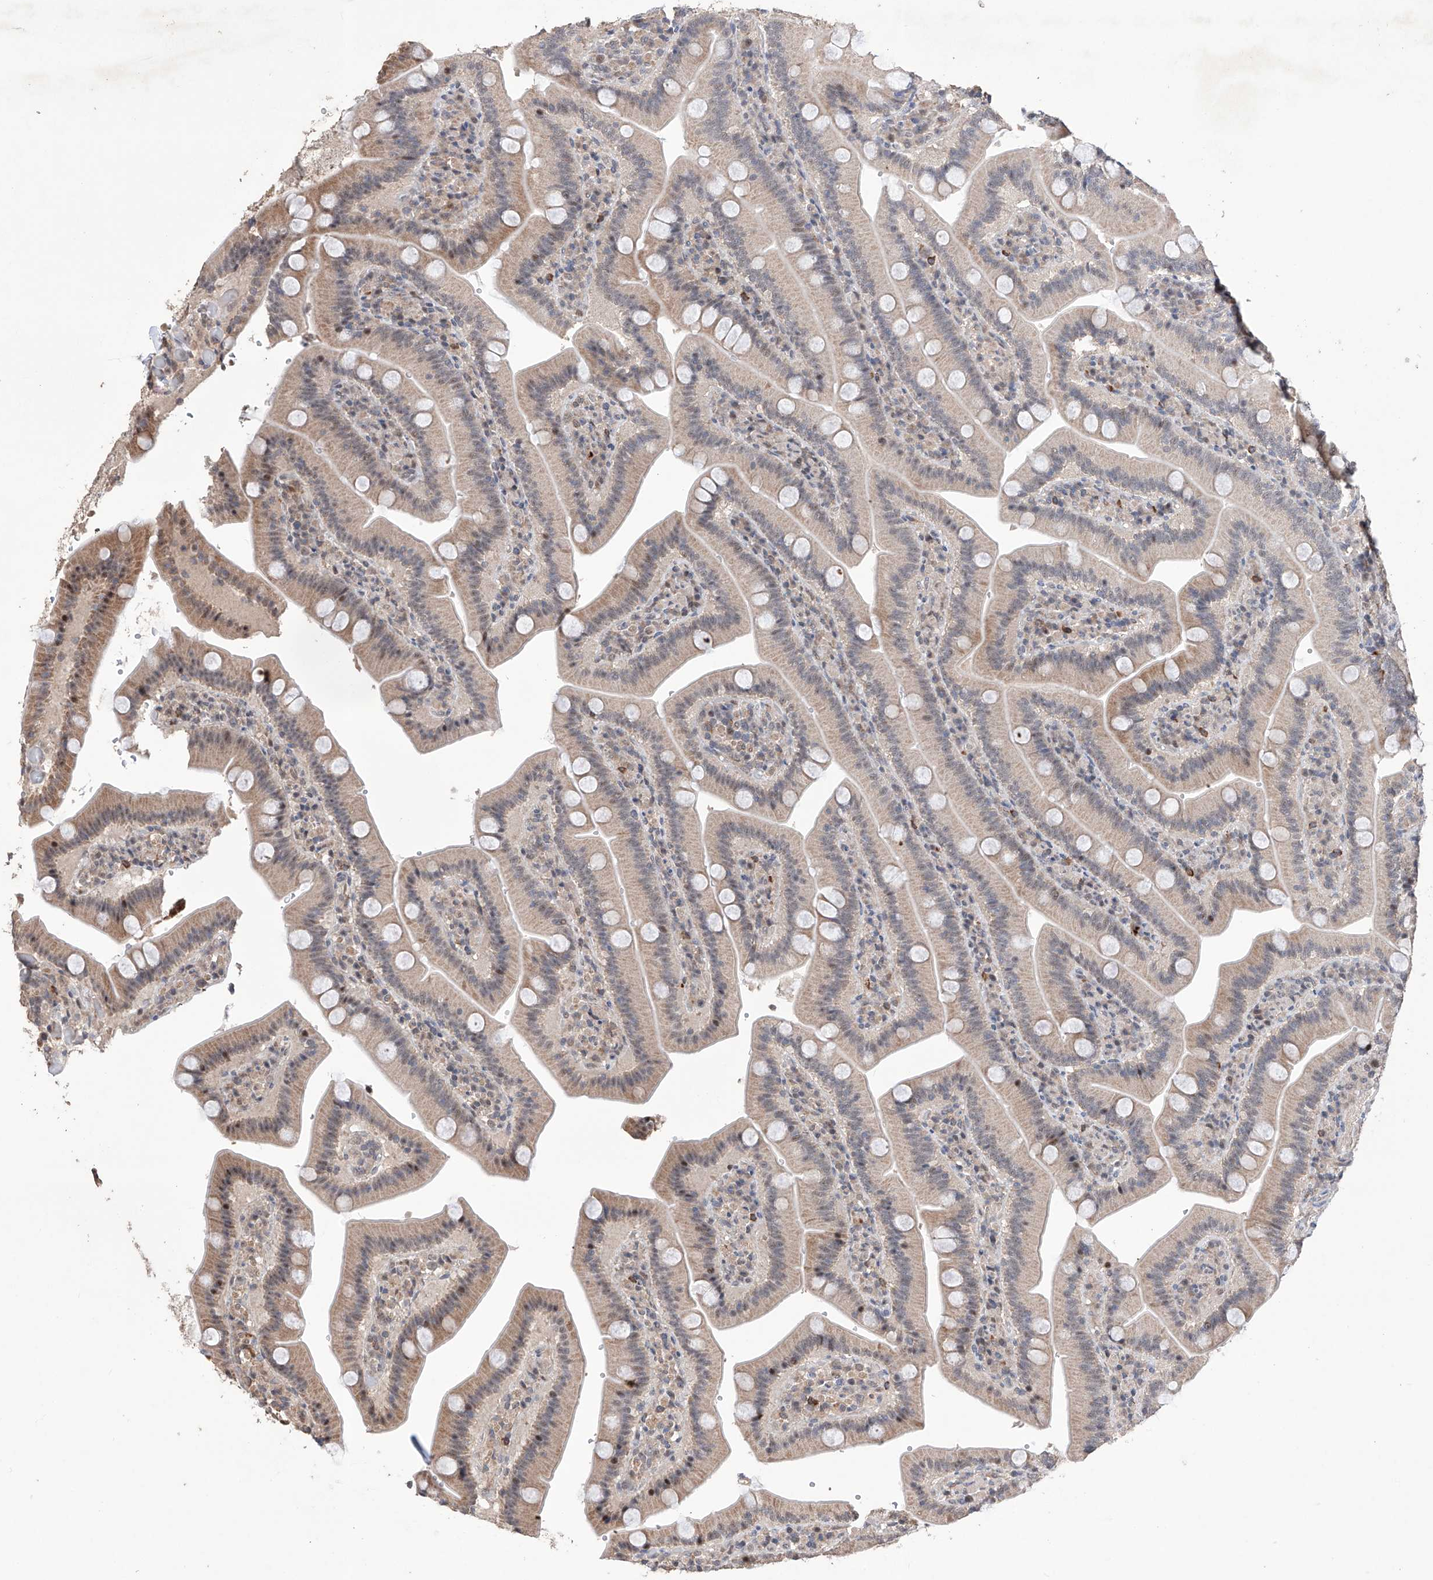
{"staining": {"intensity": "weak", "quantity": "25%-75%", "location": "cytoplasmic/membranous"}, "tissue": "duodenum", "cell_type": "Glandular cells", "image_type": "normal", "snomed": [{"axis": "morphology", "description": "Normal tissue, NOS"}, {"axis": "topography", "description": "Duodenum"}], "caption": "Weak cytoplasmic/membranous protein expression is seen in approximately 25%-75% of glandular cells in duodenum.", "gene": "AFG1L", "patient": {"sex": "female", "age": 62}}